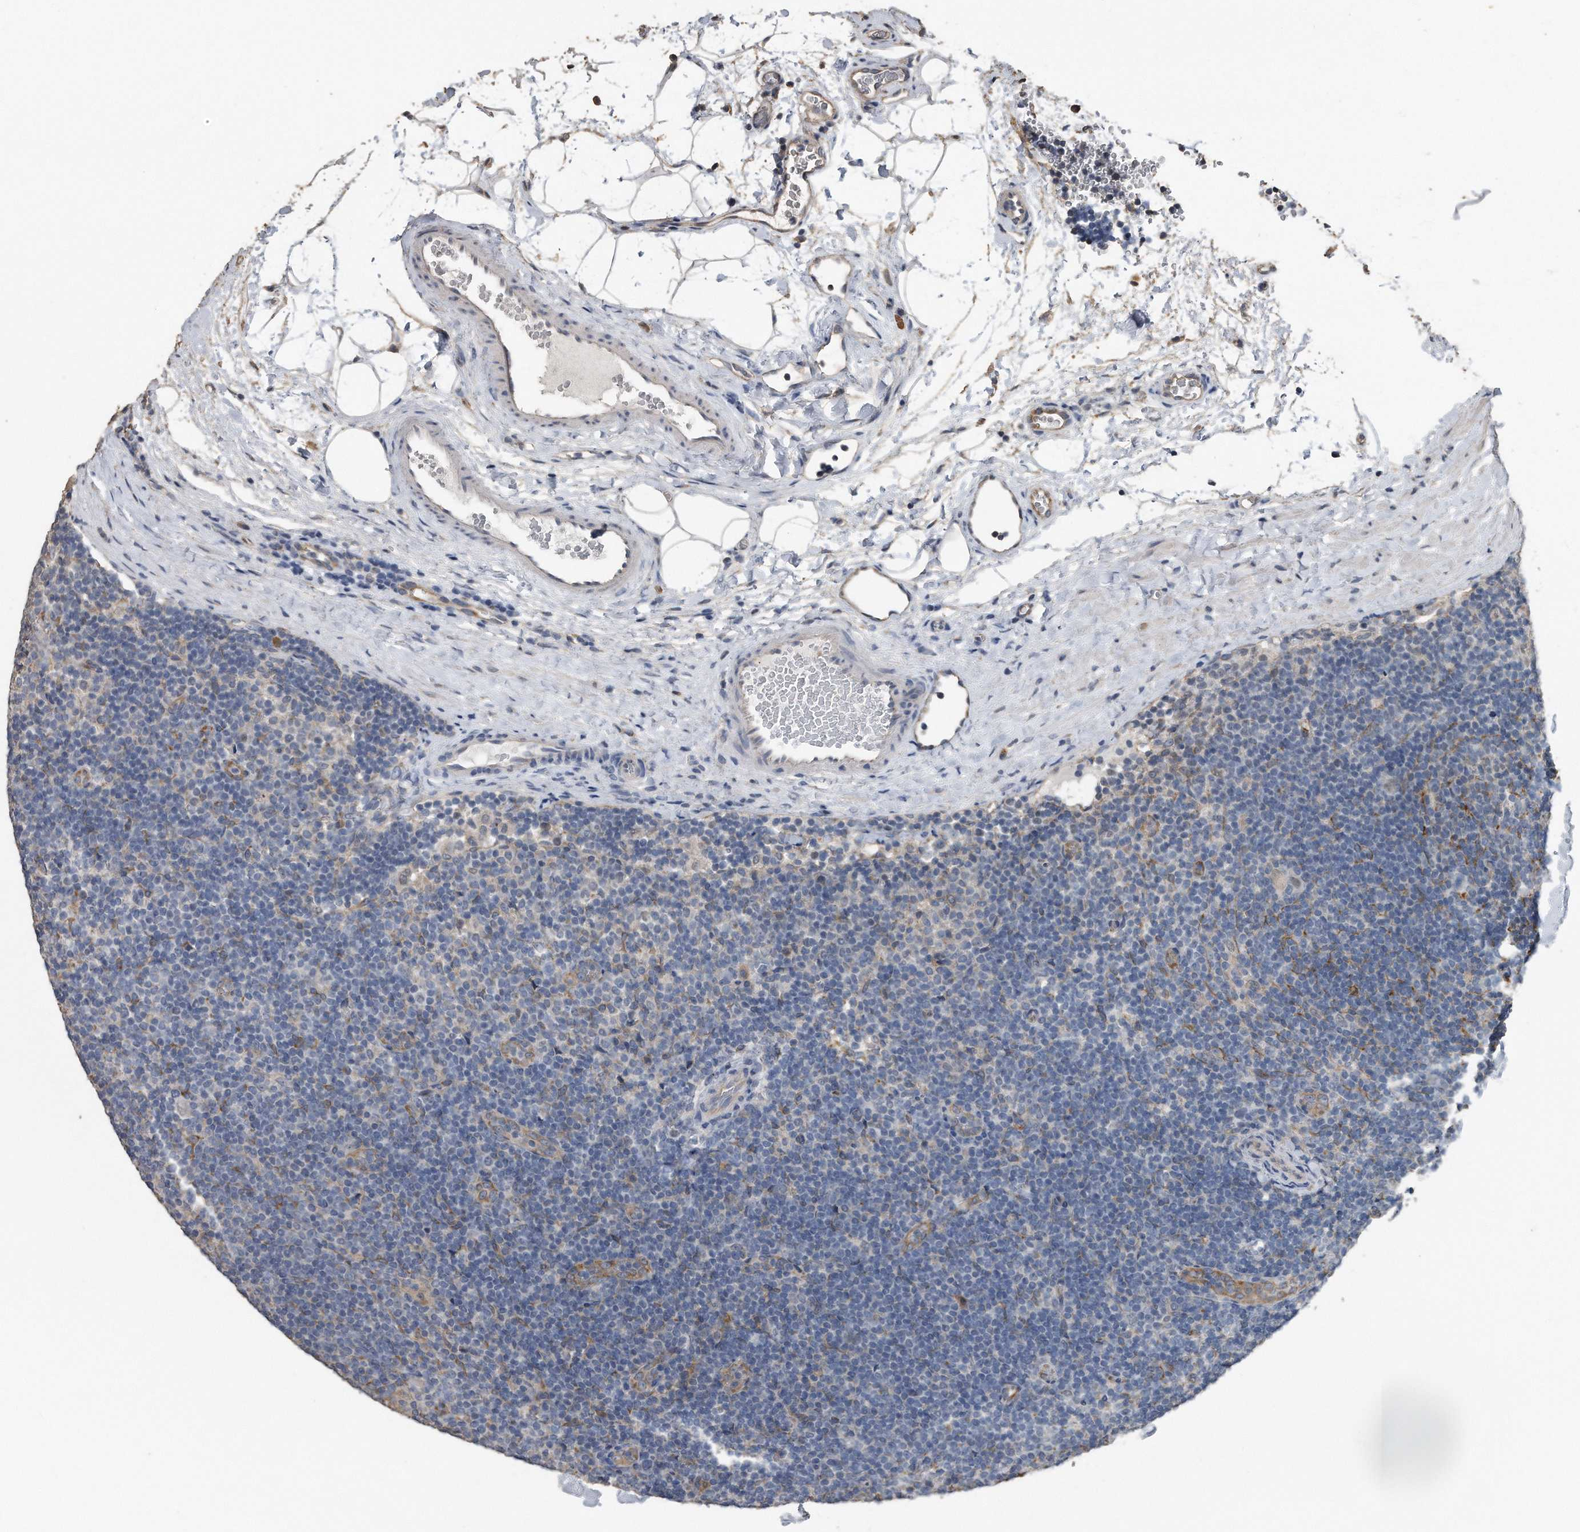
{"staining": {"intensity": "negative", "quantity": "none", "location": "none"}, "tissue": "lymphoma", "cell_type": "Tumor cells", "image_type": "cancer", "snomed": [{"axis": "morphology", "description": "Hodgkin's disease, NOS"}, {"axis": "topography", "description": "Lymph node"}], "caption": "A photomicrograph of Hodgkin's disease stained for a protein shows no brown staining in tumor cells.", "gene": "PCLO", "patient": {"sex": "female", "age": 57}}